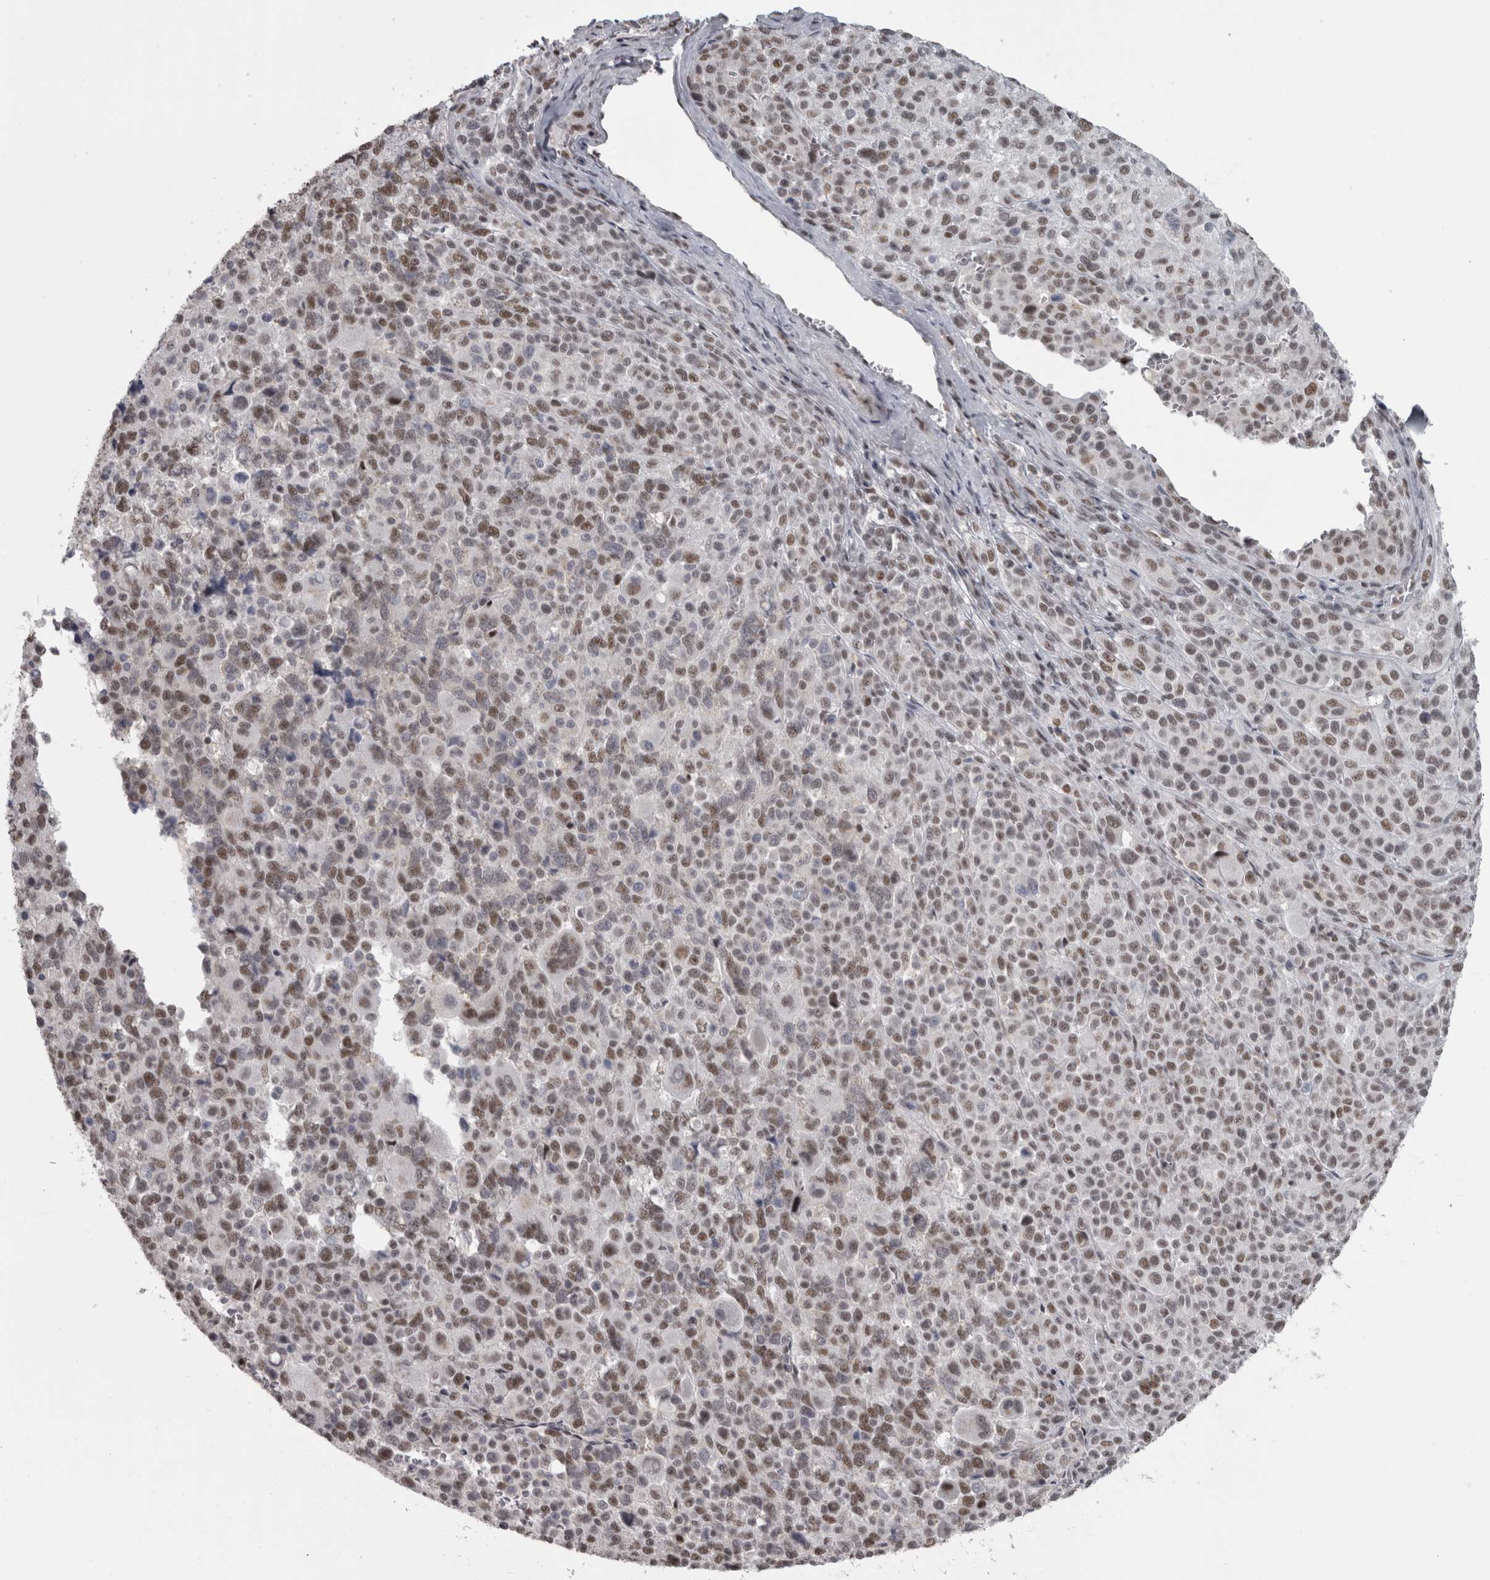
{"staining": {"intensity": "moderate", "quantity": "25%-75%", "location": "nuclear"}, "tissue": "melanoma", "cell_type": "Tumor cells", "image_type": "cancer", "snomed": [{"axis": "morphology", "description": "Malignant melanoma, Metastatic site"}, {"axis": "topography", "description": "Skin"}], "caption": "Protein staining of melanoma tissue reveals moderate nuclear staining in approximately 25%-75% of tumor cells. The protein is stained brown, and the nuclei are stained in blue (DAB (3,3'-diaminobenzidine) IHC with brightfield microscopy, high magnification).", "gene": "MICU3", "patient": {"sex": "female", "age": 74}}